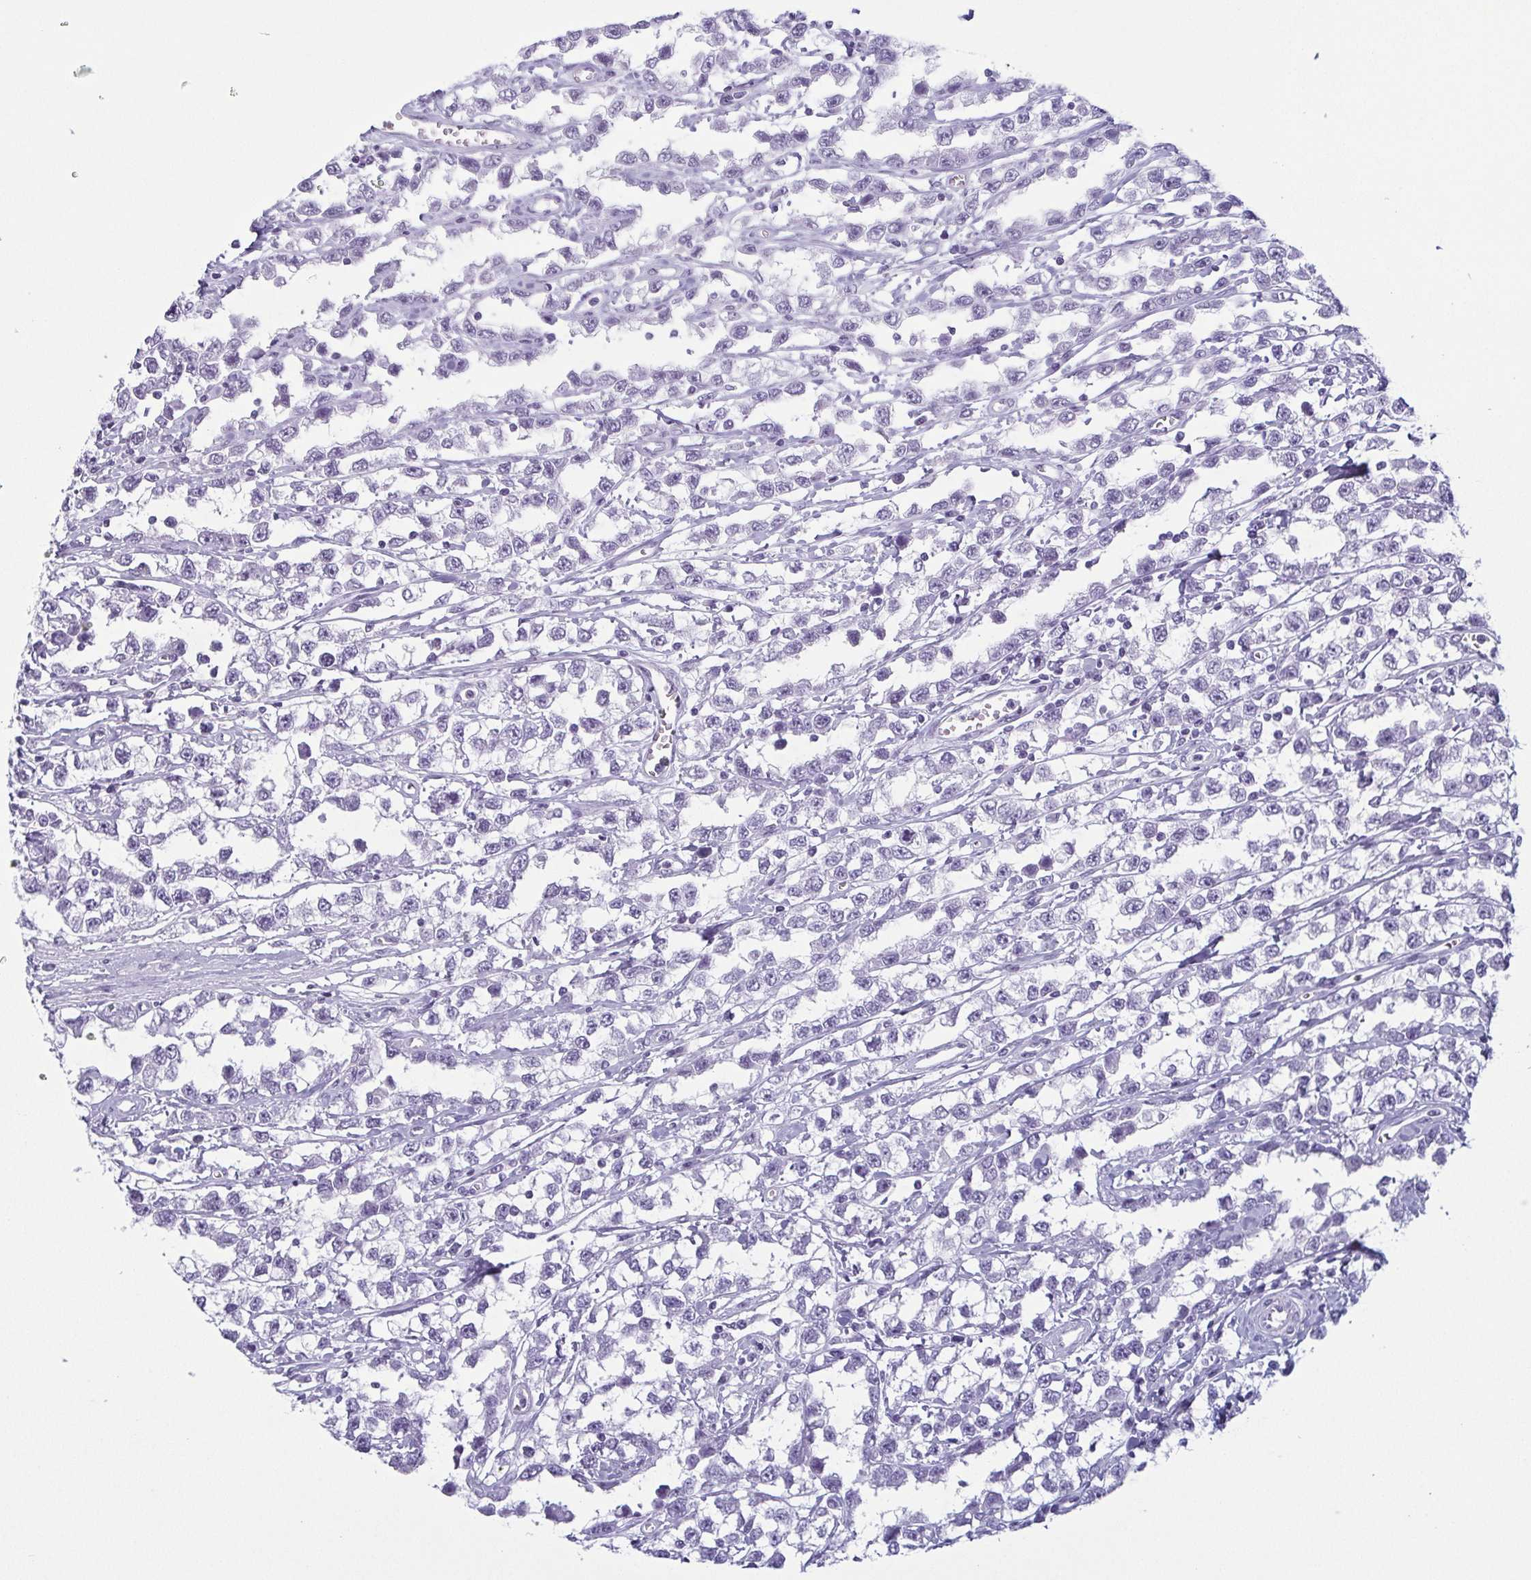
{"staining": {"intensity": "negative", "quantity": "none", "location": "none"}, "tissue": "testis cancer", "cell_type": "Tumor cells", "image_type": "cancer", "snomed": [{"axis": "morphology", "description": "Seminoma, NOS"}, {"axis": "topography", "description": "Testis"}], "caption": "DAB (3,3'-diaminobenzidine) immunohistochemical staining of human testis cancer shows no significant positivity in tumor cells. (Brightfield microscopy of DAB immunohistochemistry (IHC) at high magnification).", "gene": "KRT78", "patient": {"sex": "male", "age": 34}}